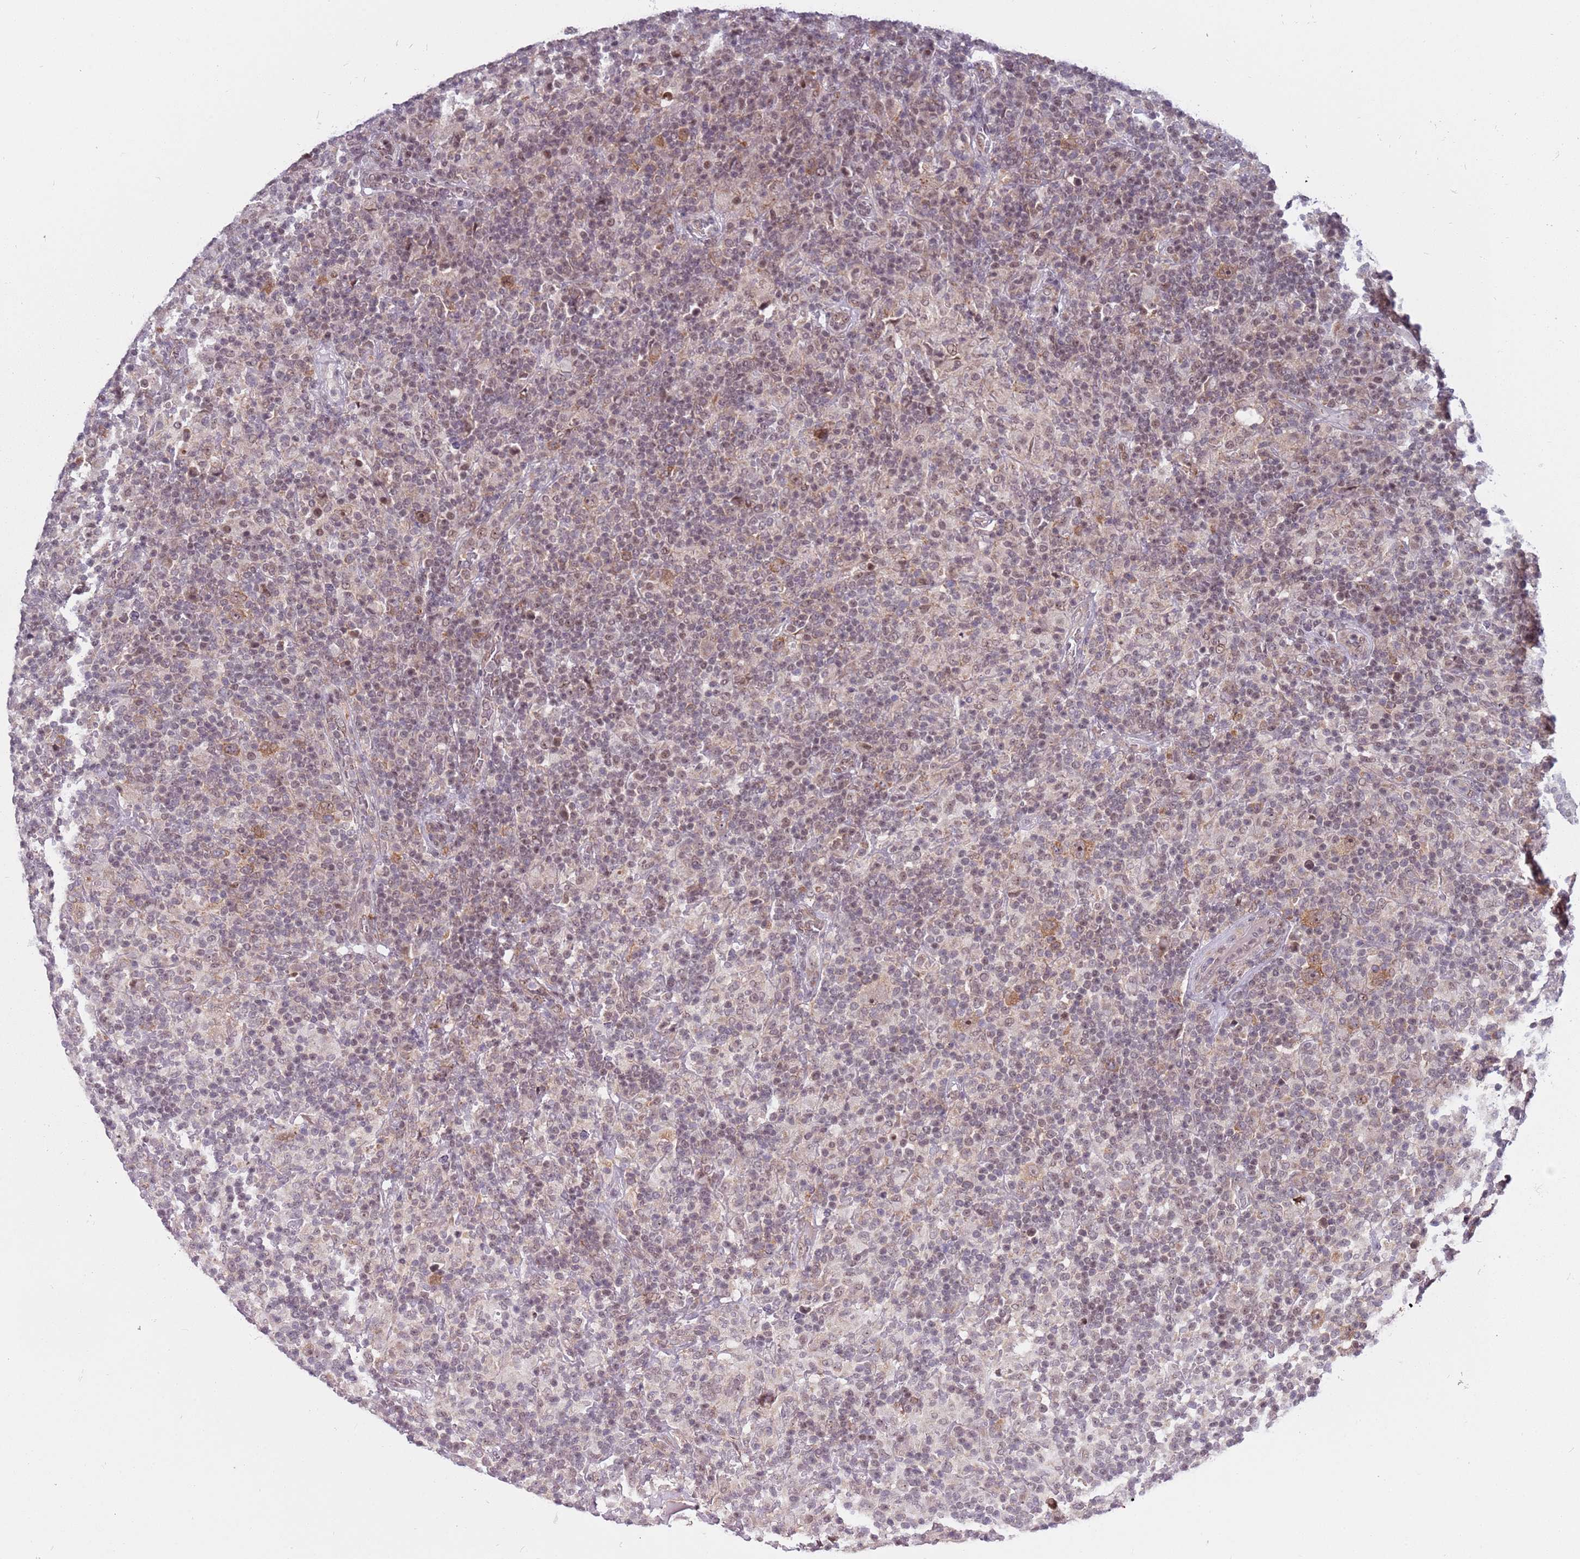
{"staining": {"intensity": "moderate", "quantity": "25%-75%", "location": "cytoplasmic/membranous,nuclear"}, "tissue": "lymphoma", "cell_type": "Tumor cells", "image_type": "cancer", "snomed": [{"axis": "morphology", "description": "Hodgkin's disease, NOS"}, {"axis": "topography", "description": "Lymph node"}], "caption": "Protein staining of lymphoma tissue reveals moderate cytoplasmic/membranous and nuclear staining in approximately 25%-75% of tumor cells. (DAB (3,3'-diaminobenzidine) = brown stain, brightfield microscopy at high magnification).", "gene": "SLC25A32", "patient": {"sex": "male", "age": 70}}